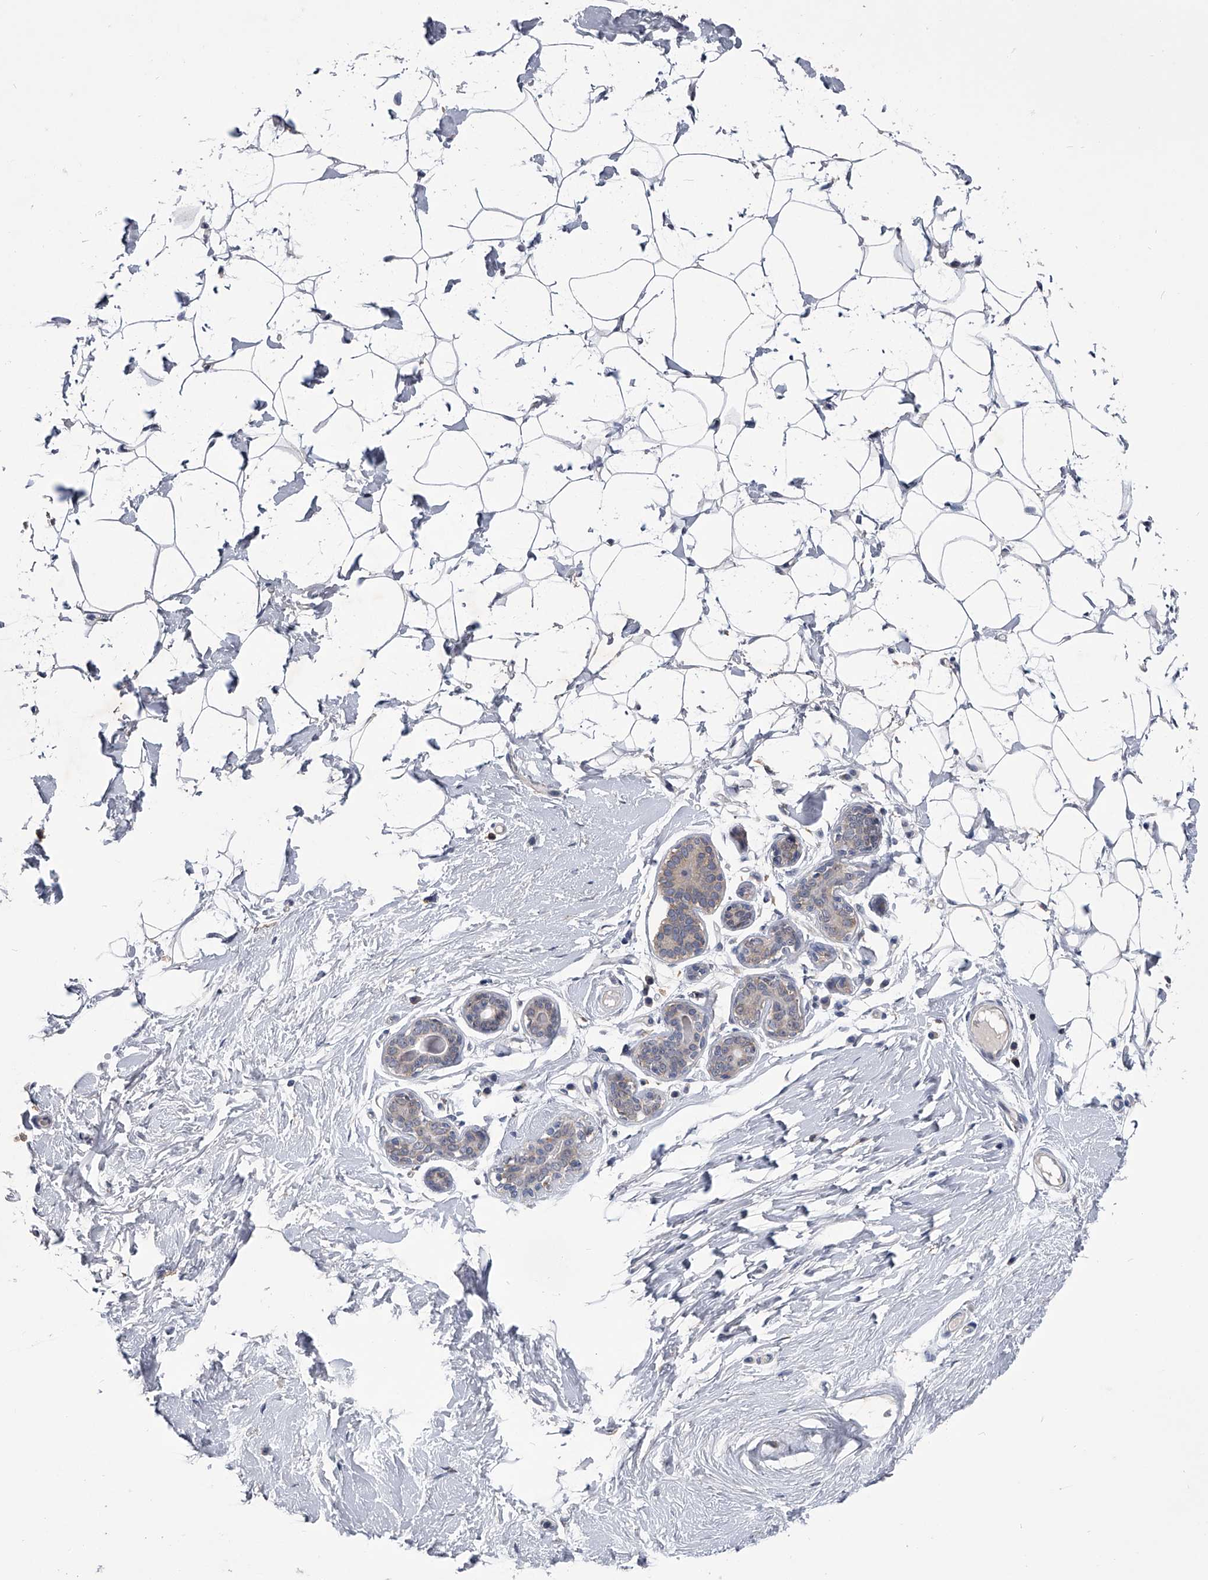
{"staining": {"intensity": "negative", "quantity": "none", "location": "none"}, "tissue": "adipose tissue", "cell_type": "Adipocytes", "image_type": "normal", "snomed": [{"axis": "morphology", "description": "Normal tissue, NOS"}, {"axis": "topography", "description": "Breast"}], "caption": "This micrograph is of unremarkable adipose tissue stained with immunohistochemistry (IHC) to label a protein in brown with the nuclei are counter-stained blue. There is no expression in adipocytes. (DAB IHC, high magnification).", "gene": "MAP4K3", "patient": {"sex": "female", "age": 23}}